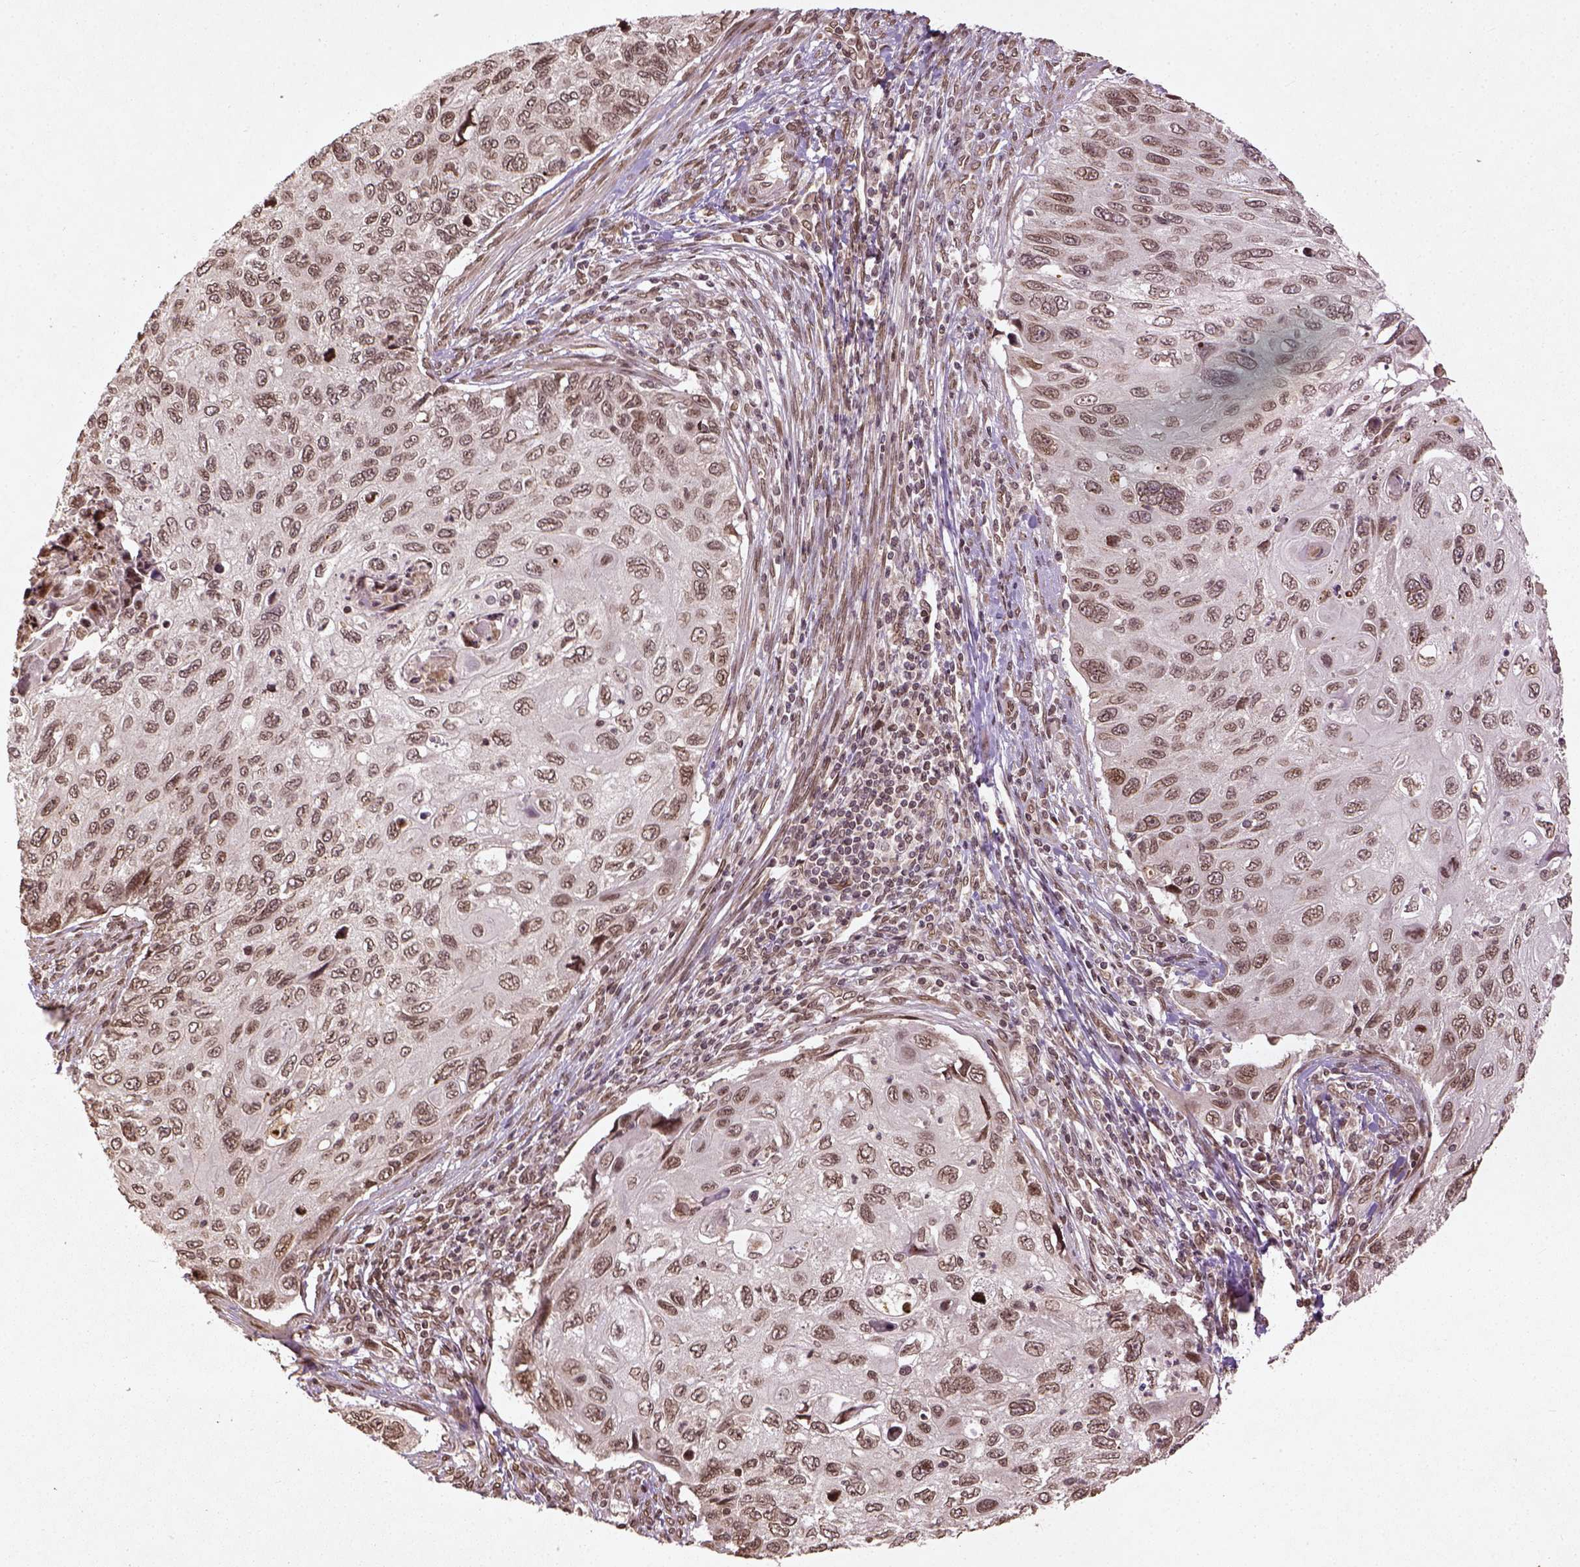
{"staining": {"intensity": "moderate", "quantity": ">75%", "location": "nuclear"}, "tissue": "cervical cancer", "cell_type": "Tumor cells", "image_type": "cancer", "snomed": [{"axis": "morphology", "description": "Squamous cell carcinoma, NOS"}, {"axis": "topography", "description": "Cervix"}], "caption": "Immunohistochemistry of human cervical cancer (squamous cell carcinoma) displays medium levels of moderate nuclear positivity in approximately >75% of tumor cells.", "gene": "BANF1", "patient": {"sex": "female", "age": 70}}